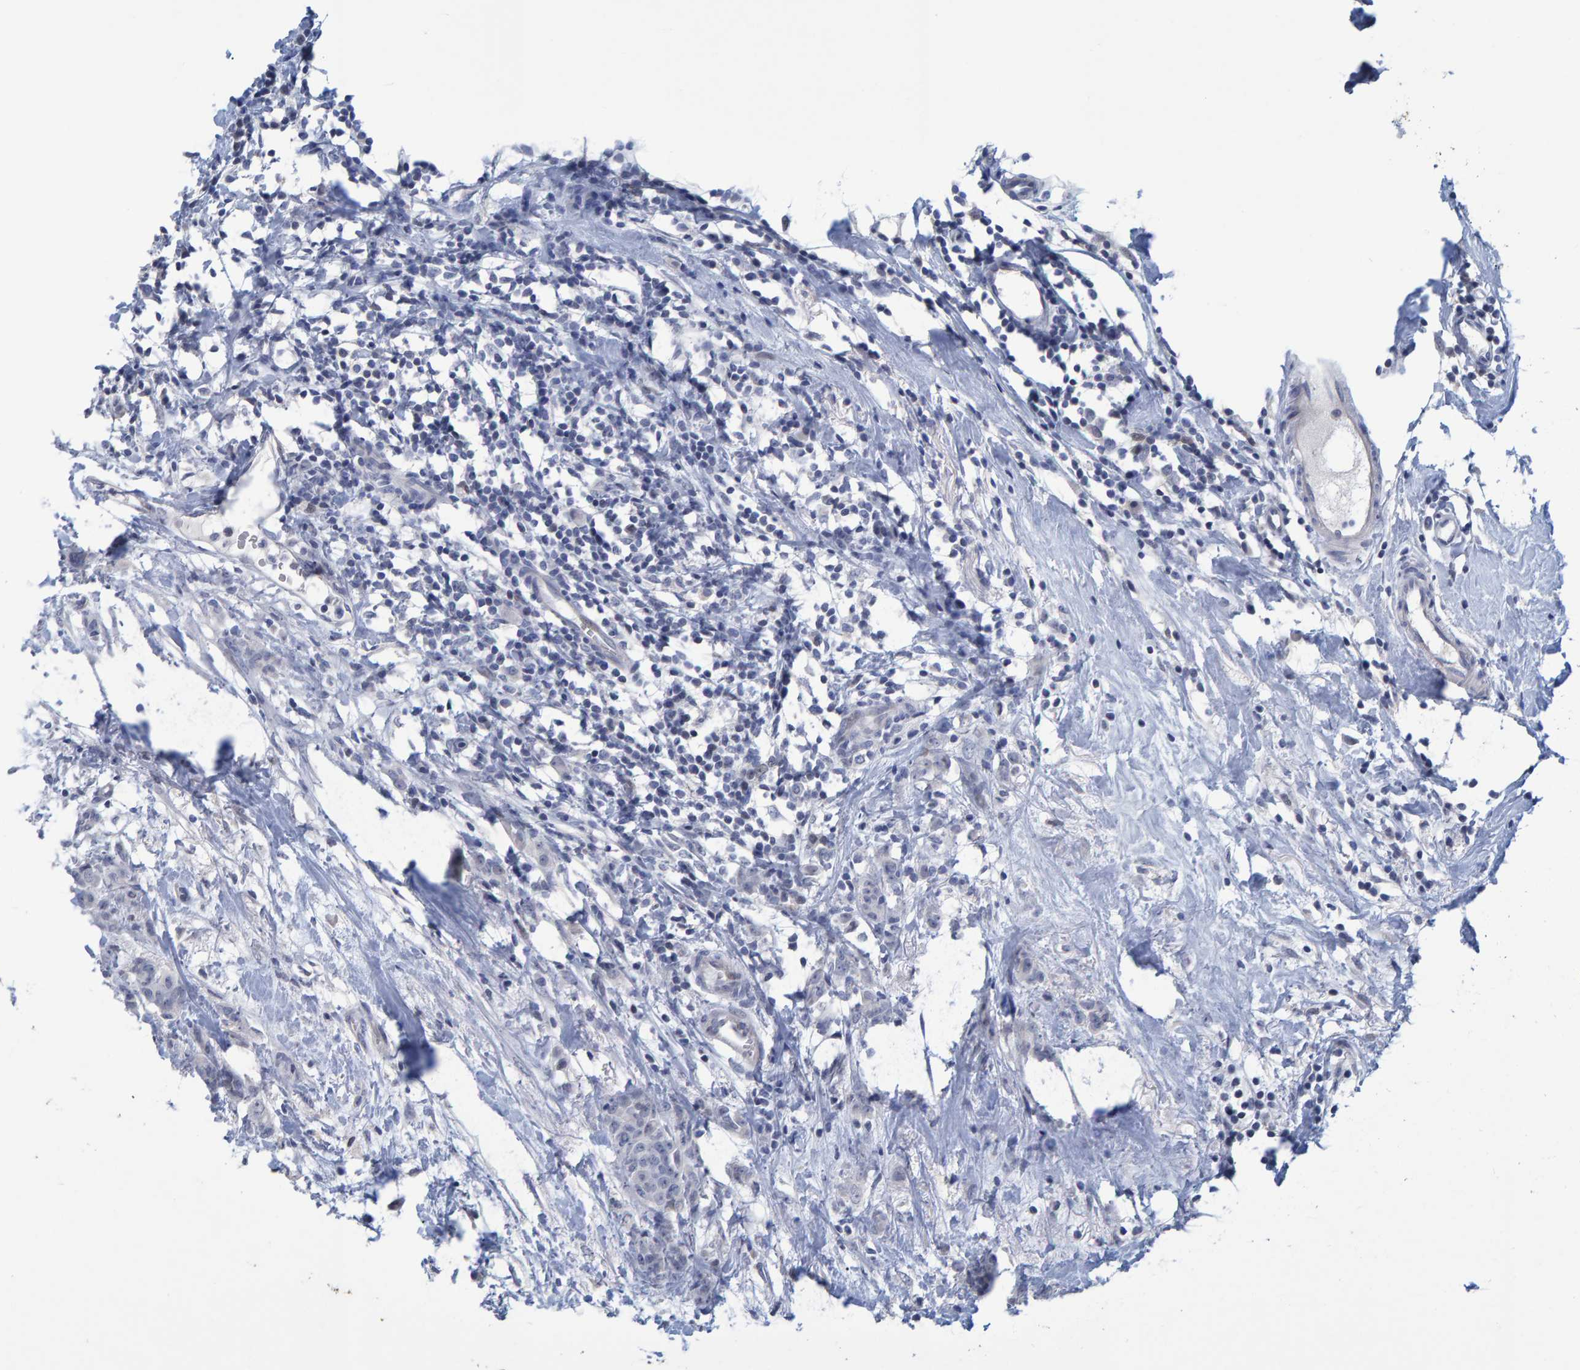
{"staining": {"intensity": "negative", "quantity": "none", "location": "none"}, "tissue": "breast cancer", "cell_type": "Tumor cells", "image_type": "cancer", "snomed": [{"axis": "morphology", "description": "Normal tissue, NOS"}, {"axis": "morphology", "description": "Duct carcinoma"}, {"axis": "topography", "description": "Breast"}], "caption": "Human breast cancer stained for a protein using immunohistochemistry exhibits no positivity in tumor cells.", "gene": "PROCA1", "patient": {"sex": "female", "age": 40}}